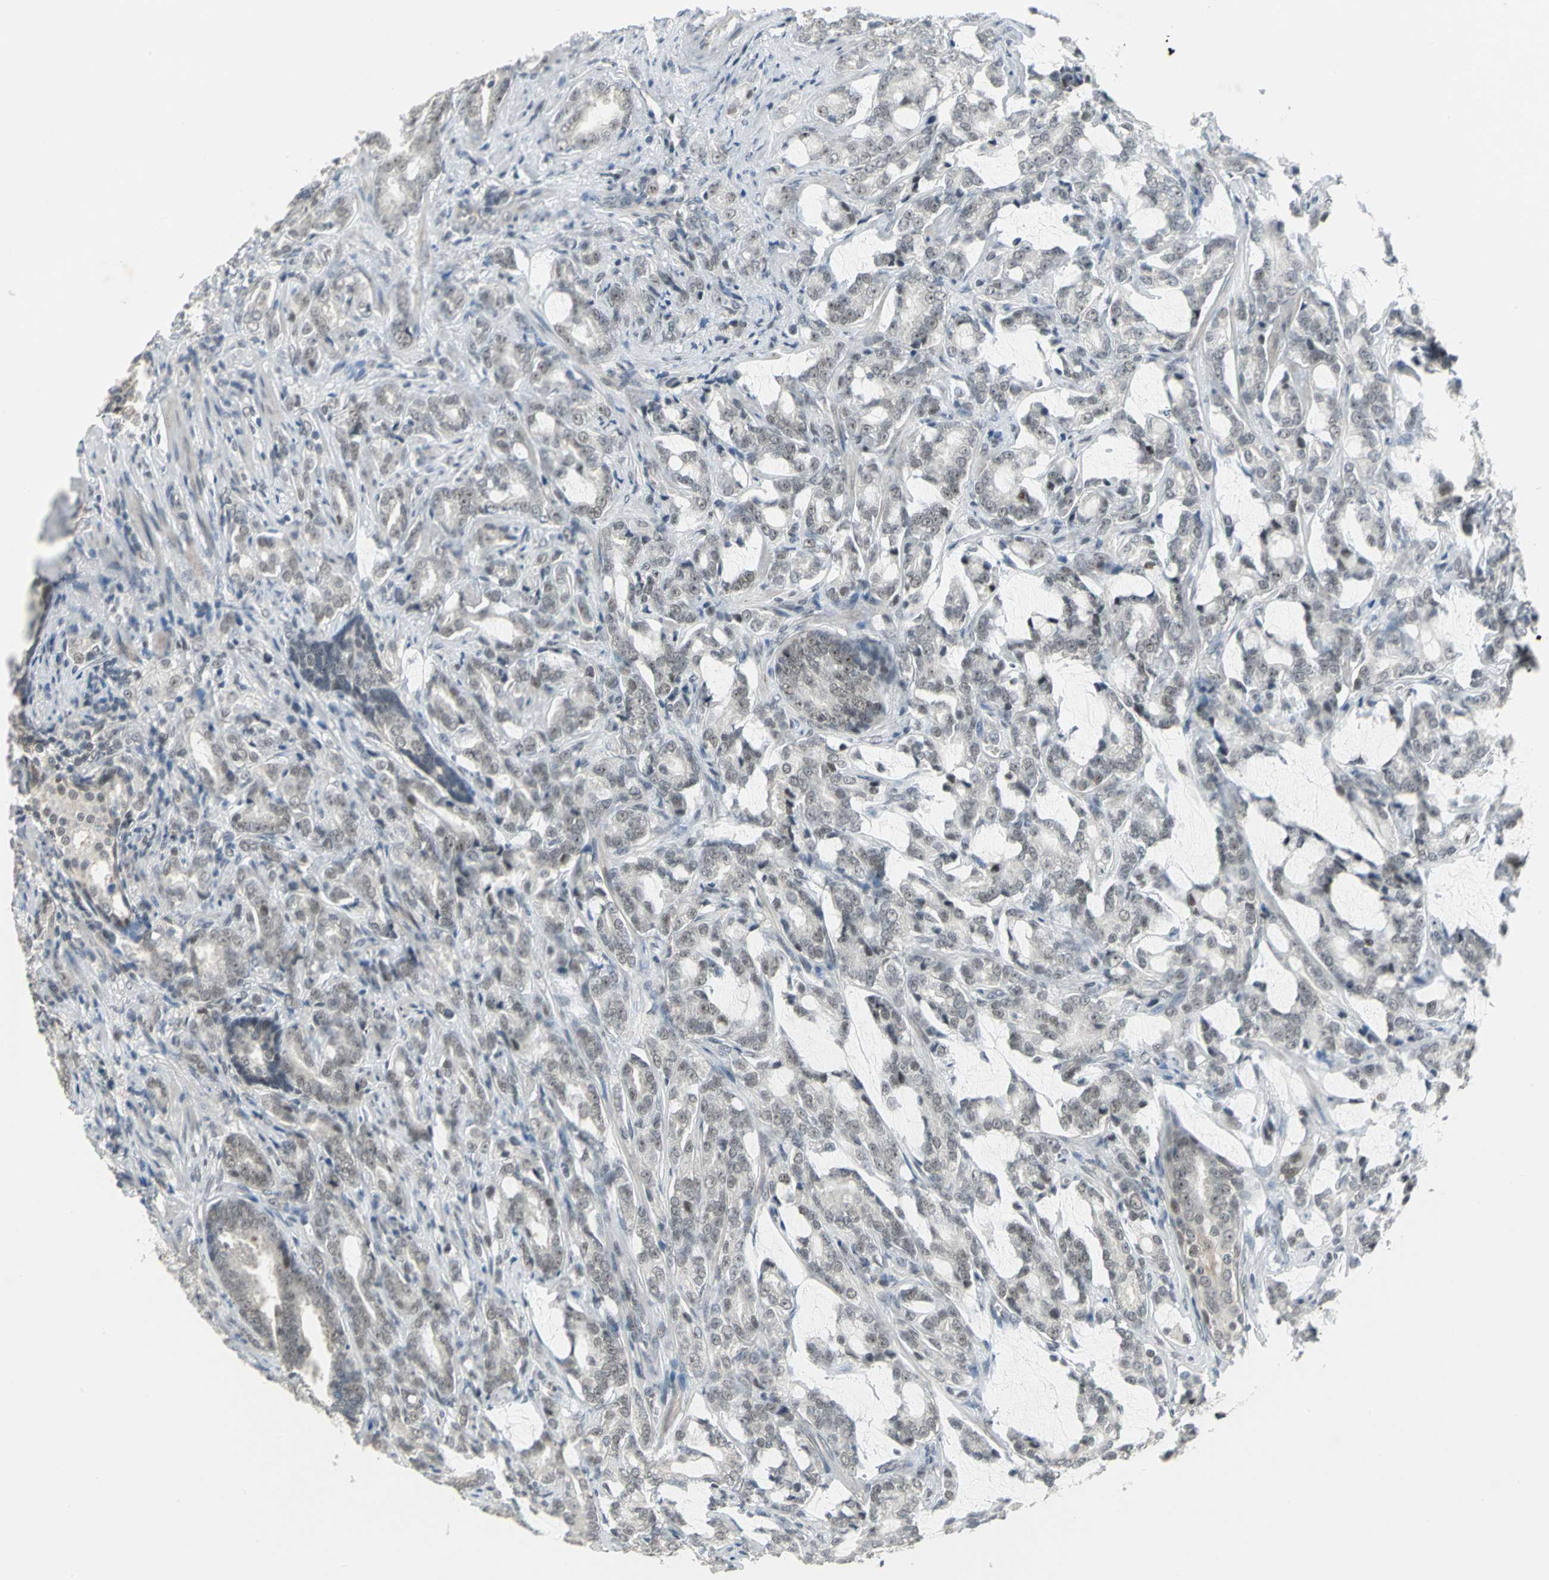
{"staining": {"intensity": "weak", "quantity": ">75%", "location": "nuclear"}, "tissue": "prostate cancer", "cell_type": "Tumor cells", "image_type": "cancer", "snomed": [{"axis": "morphology", "description": "Adenocarcinoma, Low grade"}, {"axis": "topography", "description": "Prostate"}], "caption": "Immunohistochemistry histopathology image of prostate cancer (low-grade adenocarcinoma) stained for a protein (brown), which exhibits low levels of weak nuclear staining in about >75% of tumor cells.", "gene": "GLI3", "patient": {"sex": "male", "age": 58}}